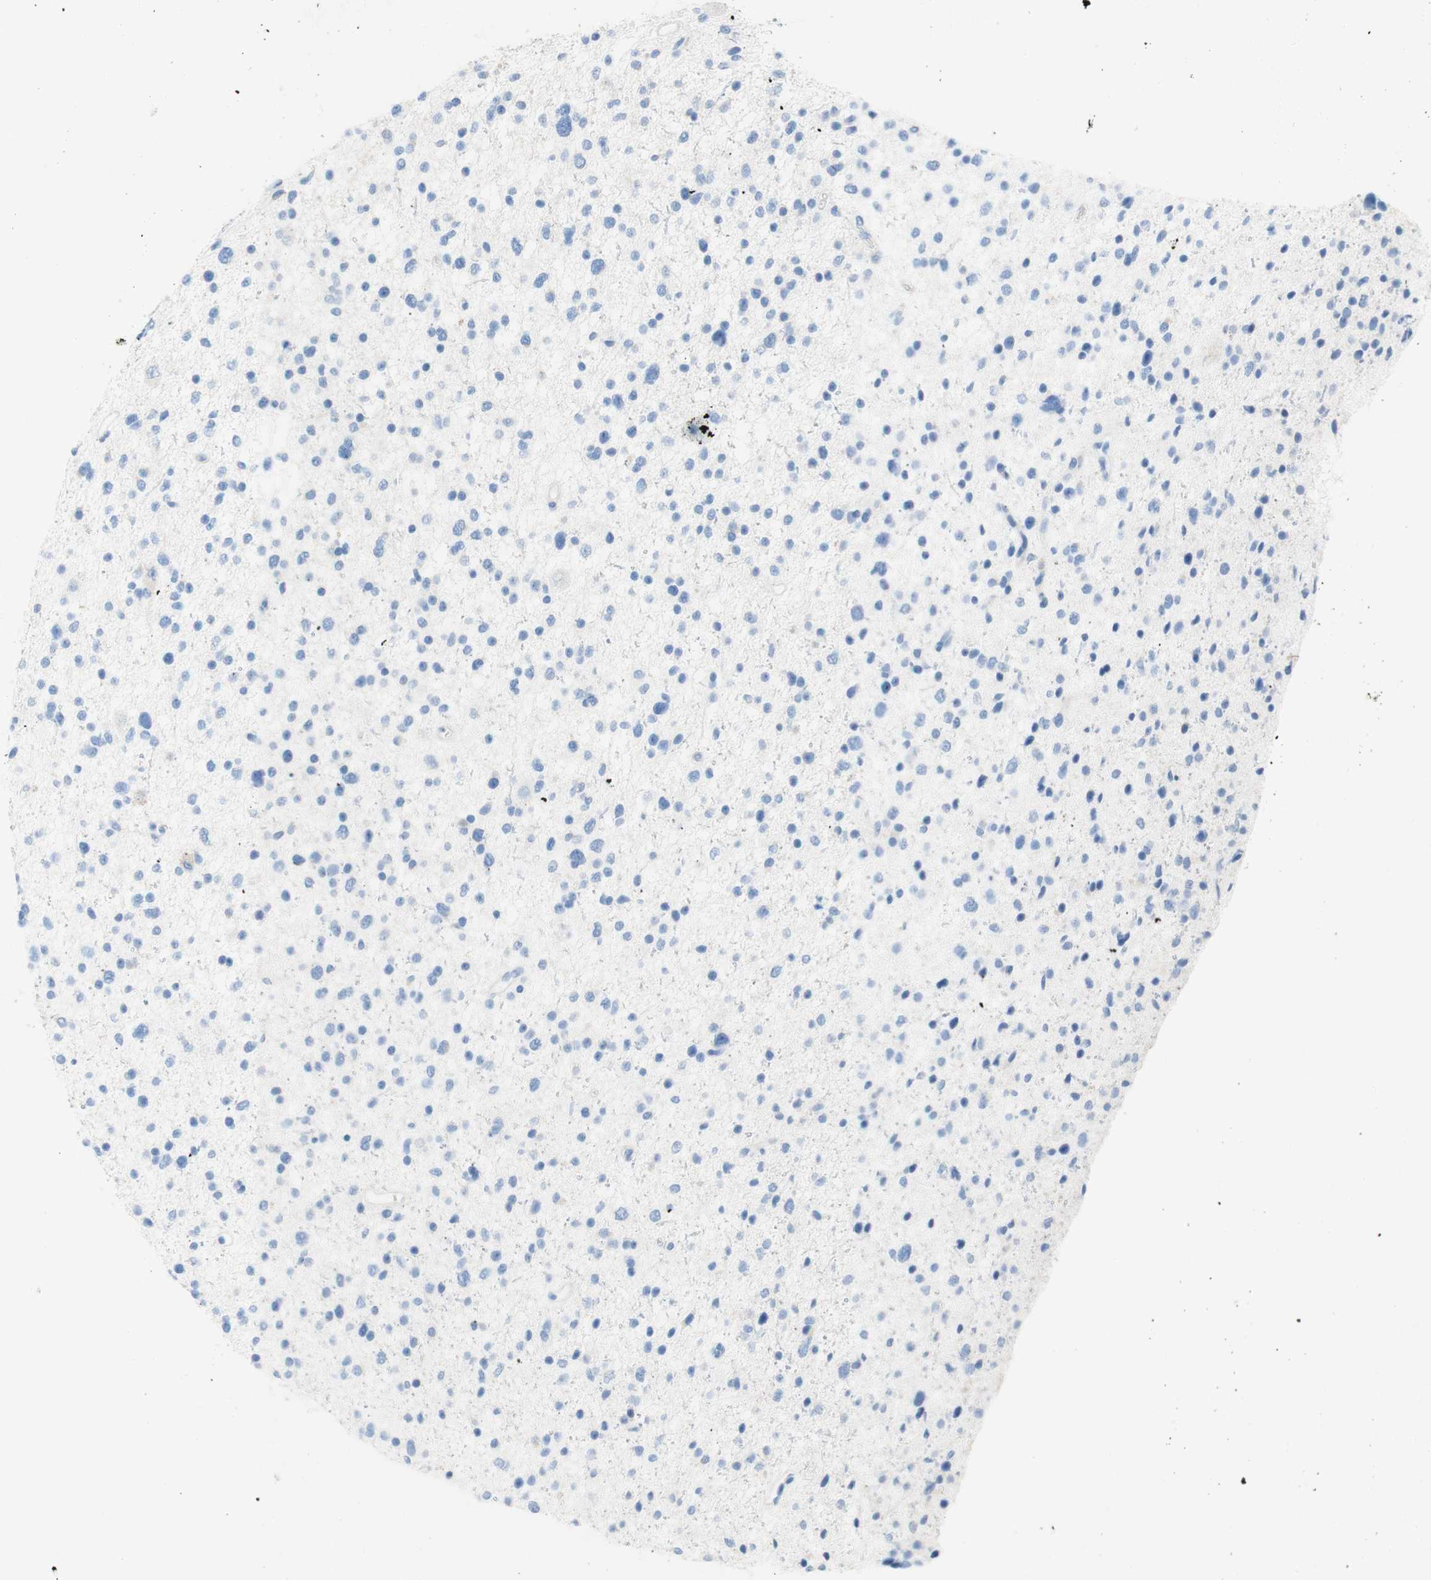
{"staining": {"intensity": "negative", "quantity": "none", "location": "none"}, "tissue": "glioma", "cell_type": "Tumor cells", "image_type": "cancer", "snomed": [{"axis": "morphology", "description": "Glioma, malignant, Low grade"}, {"axis": "topography", "description": "Brain"}], "caption": "Immunohistochemical staining of human malignant glioma (low-grade) exhibits no significant positivity in tumor cells.", "gene": "CEACAM1", "patient": {"sex": "female", "age": 37}}